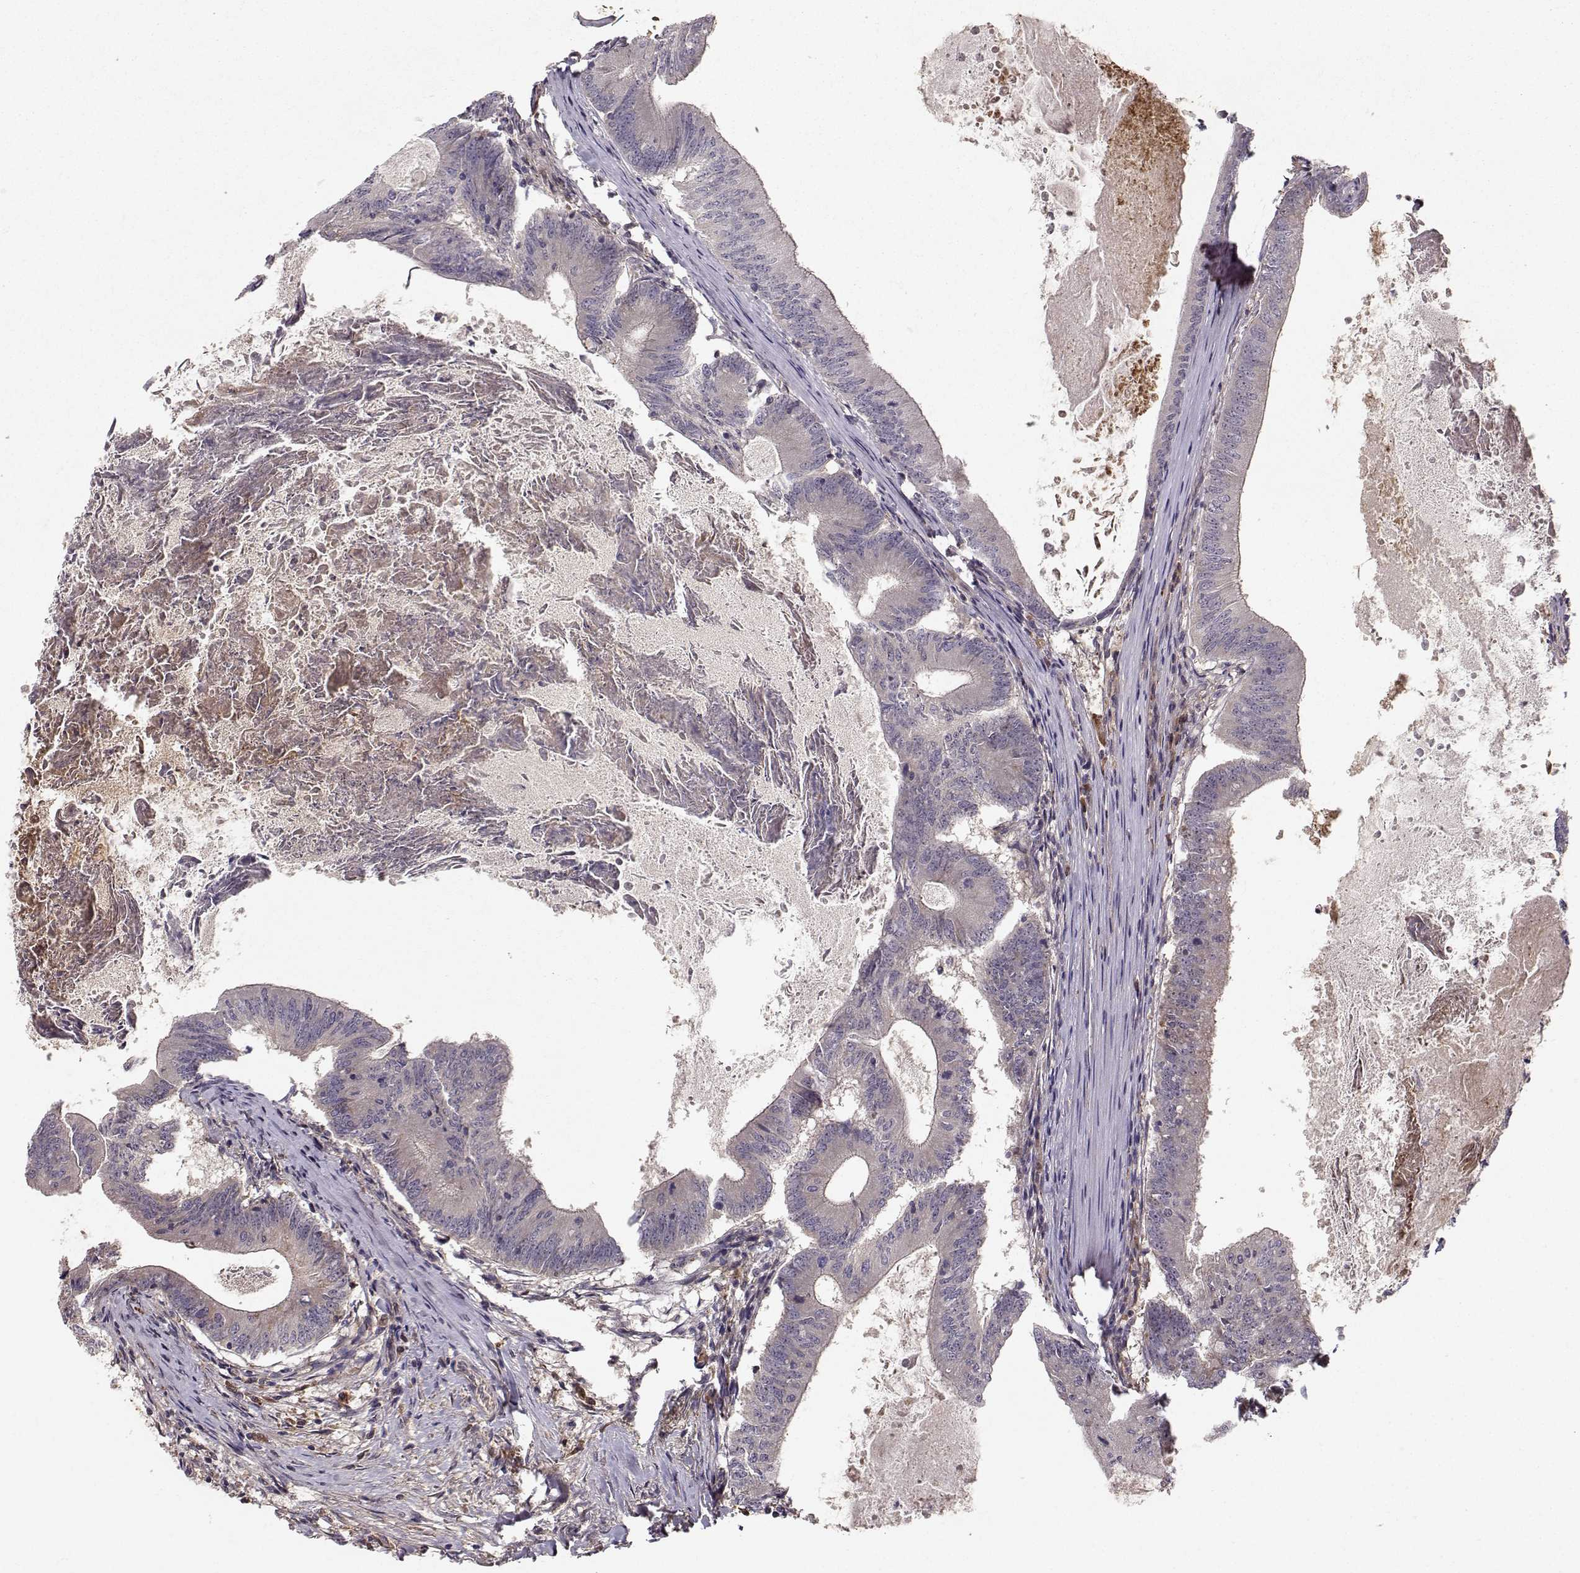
{"staining": {"intensity": "negative", "quantity": "none", "location": "none"}, "tissue": "colorectal cancer", "cell_type": "Tumor cells", "image_type": "cancer", "snomed": [{"axis": "morphology", "description": "Adenocarcinoma, NOS"}, {"axis": "topography", "description": "Colon"}], "caption": "The photomicrograph reveals no significant positivity in tumor cells of colorectal cancer (adenocarcinoma).", "gene": "WNT6", "patient": {"sex": "female", "age": 70}}